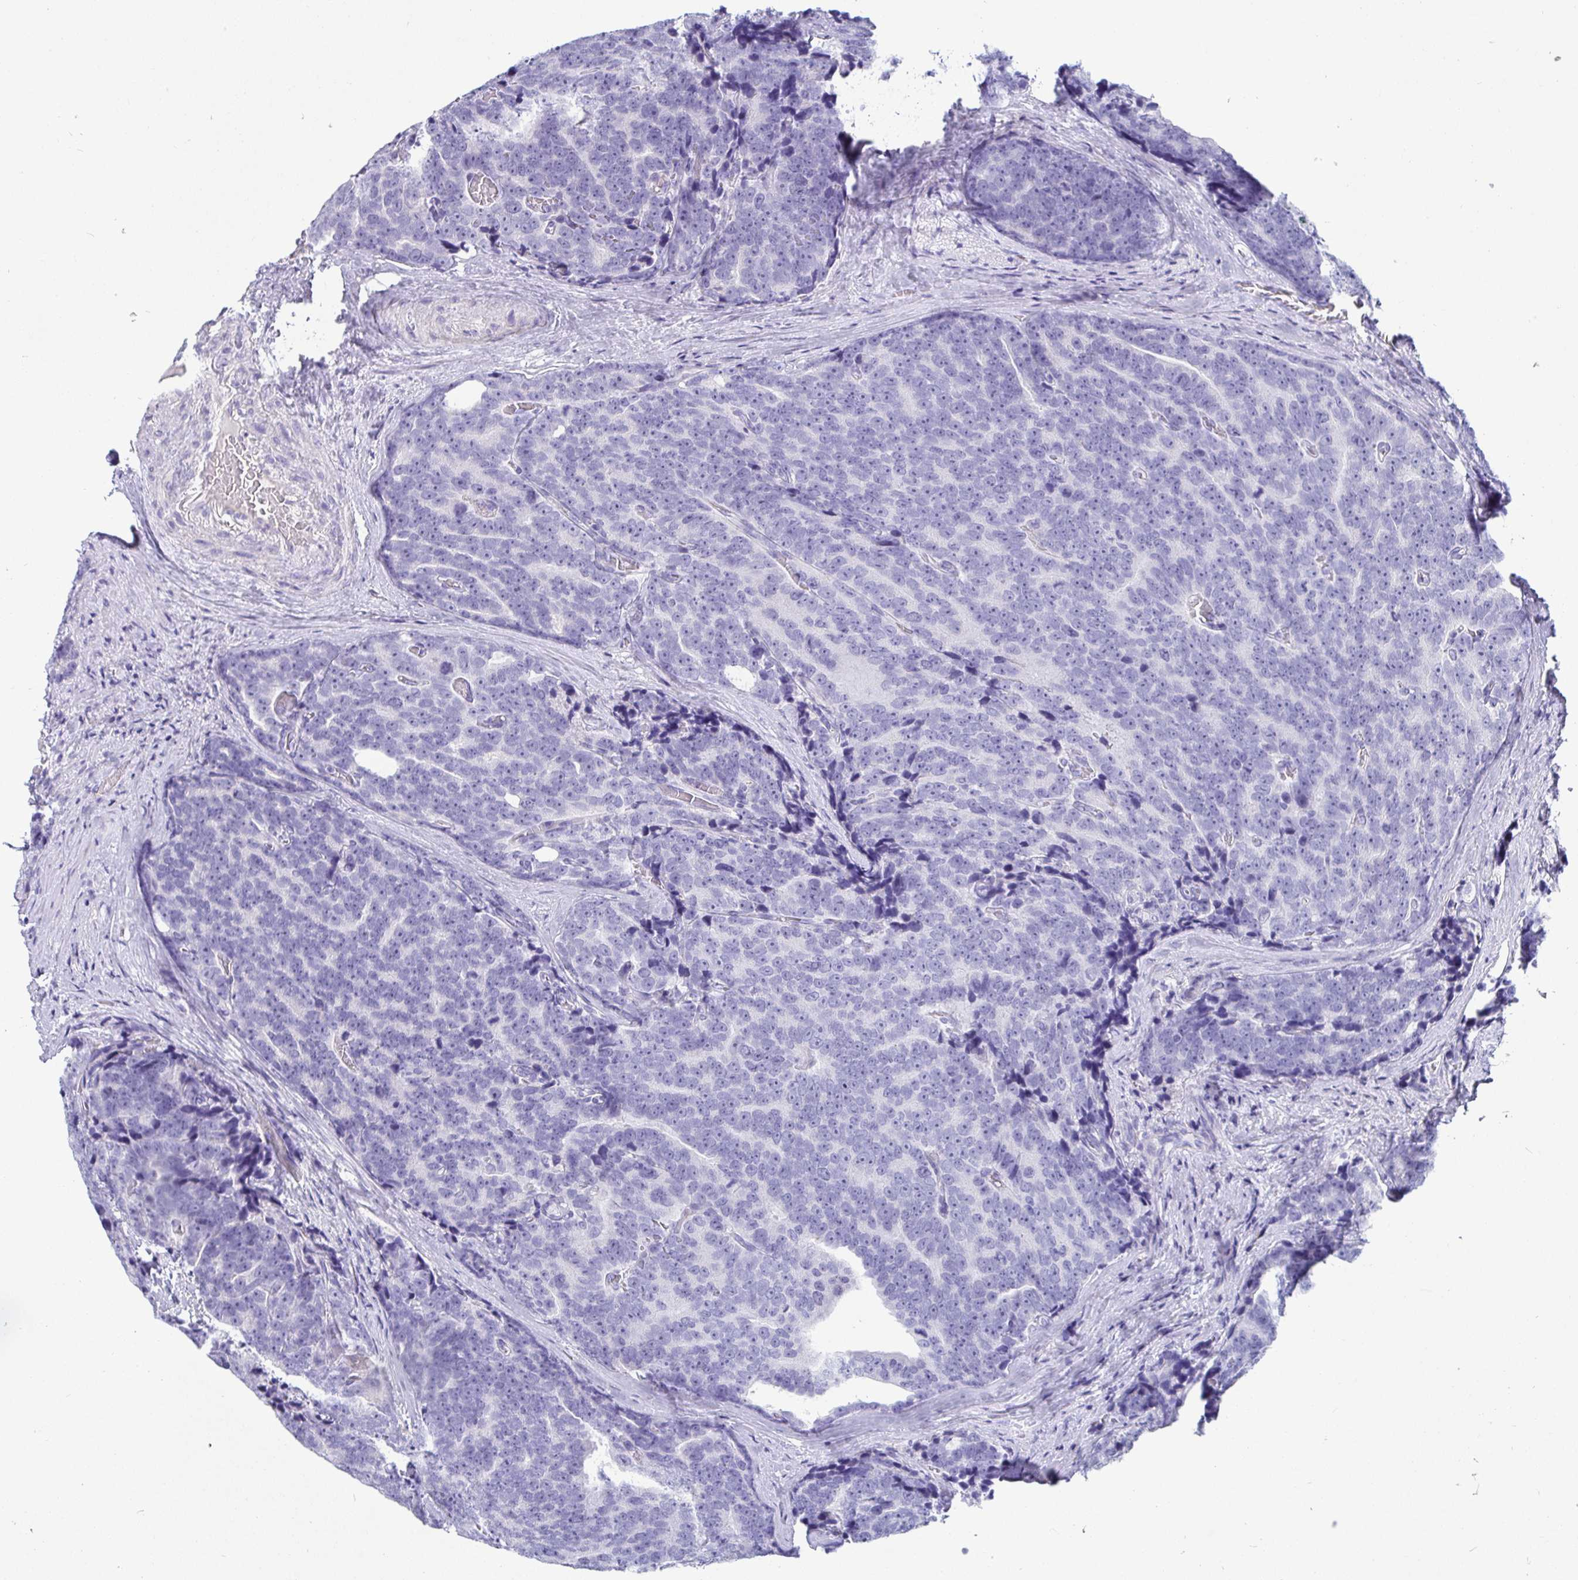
{"staining": {"intensity": "negative", "quantity": "none", "location": "none"}, "tissue": "prostate cancer", "cell_type": "Tumor cells", "image_type": "cancer", "snomed": [{"axis": "morphology", "description": "Adenocarcinoma, Low grade"}, {"axis": "topography", "description": "Prostate"}], "caption": "This is an immunohistochemistry histopathology image of prostate low-grade adenocarcinoma. There is no staining in tumor cells.", "gene": "TMEM241", "patient": {"sex": "male", "age": 62}}